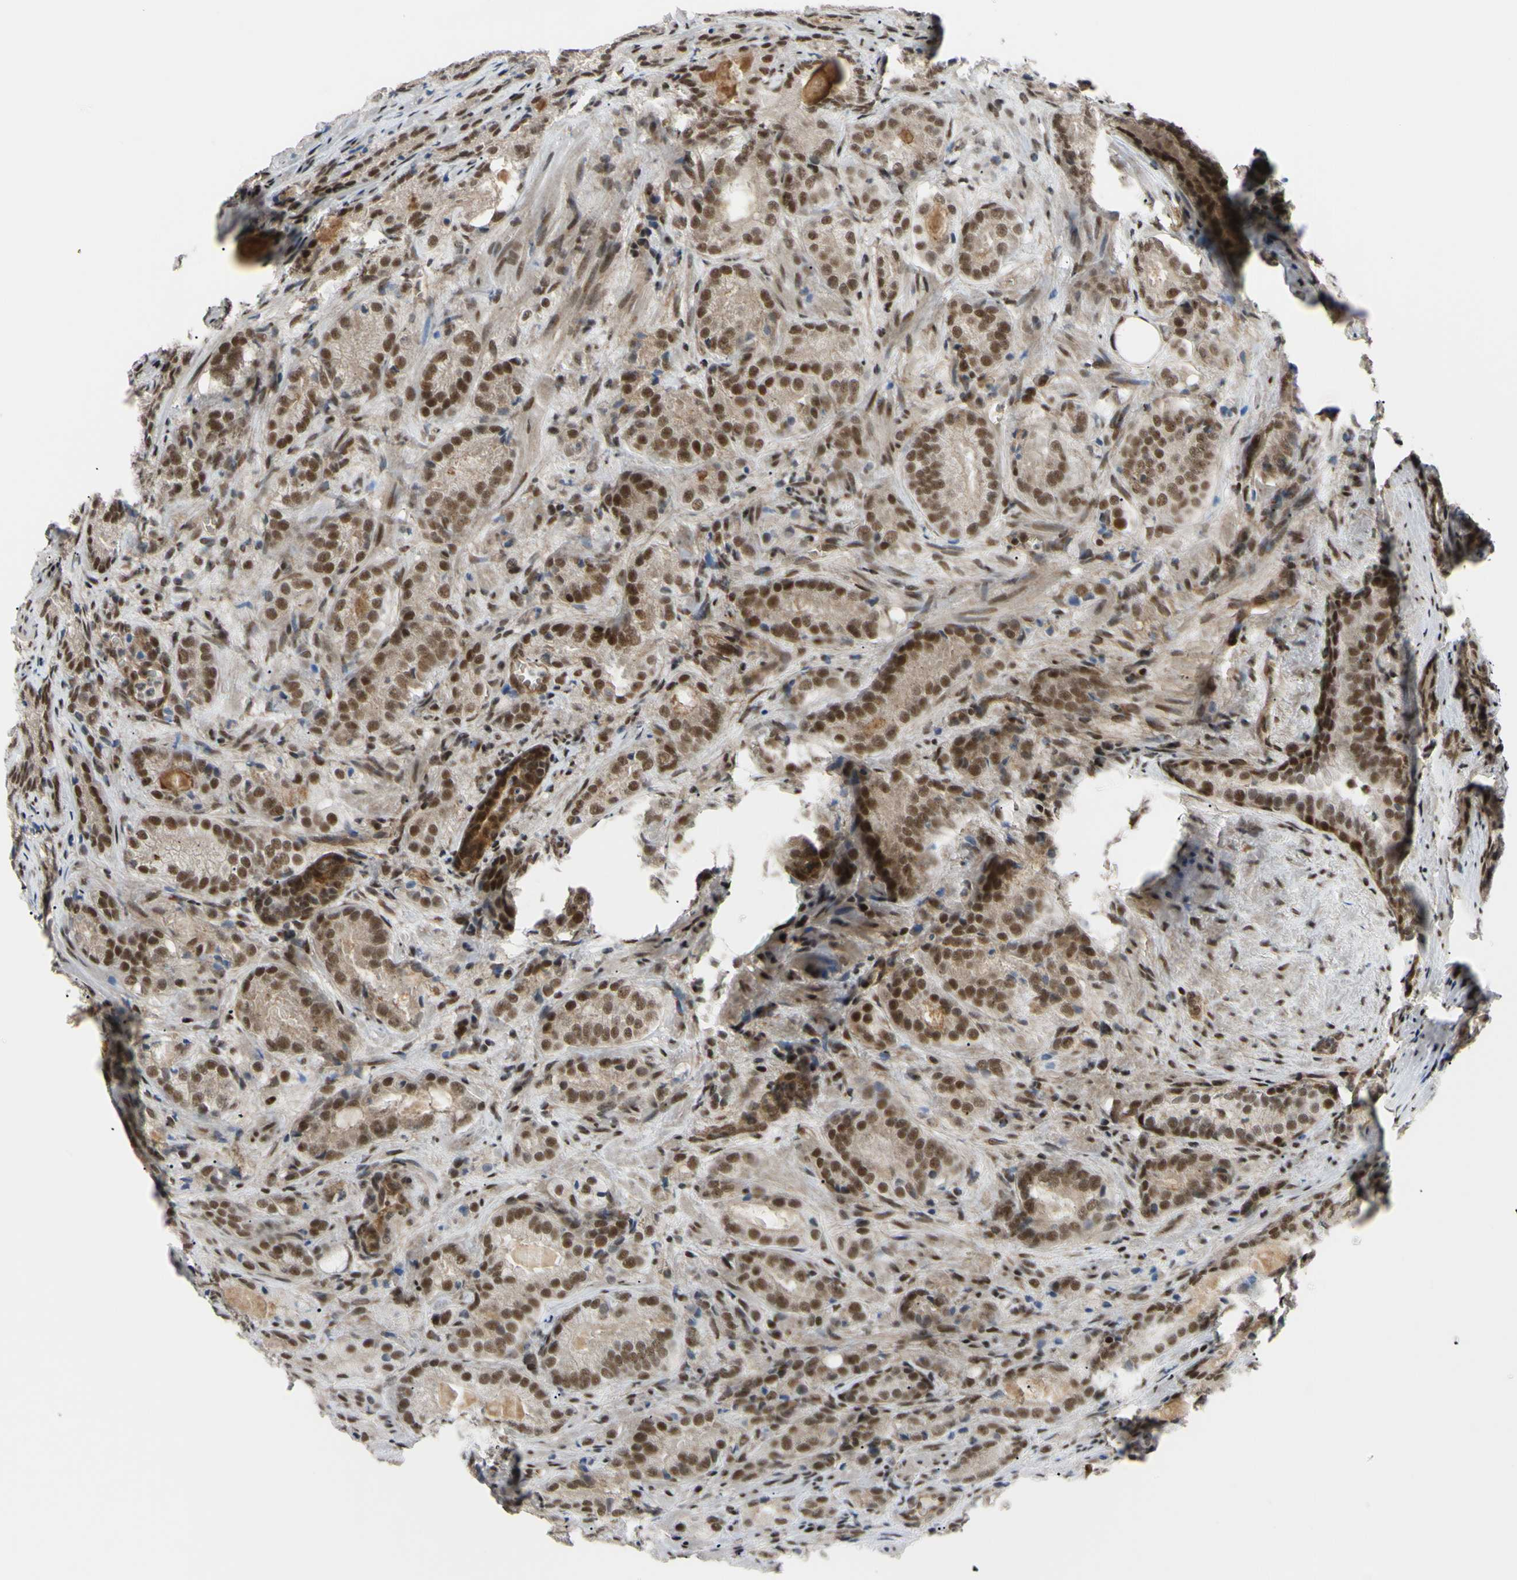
{"staining": {"intensity": "moderate", "quantity": ">75%", "location": "nuclear"}, "tissue": "prostate cancer", "cell_type": "Tumor cells", "image_type": "cancer", "snomed": [{"axis": "morphology", "description": "Adenocarcinoma, High grade"}, {"axis": "topography", "description": "Prostate"}], "caption": "Tumor cells show medium levels of moderate nuclear expression in approximately >75% of cells in prostate high-grade adenocarcinoma. The protein is stained brown, and the nuclei are stained in blue (DAB (3,3'-diaminobenzidine) IHC with brightfield microscopy, high magnification).", "gene": "THAP12", "patient": {"sex": "male", "age": 64}}